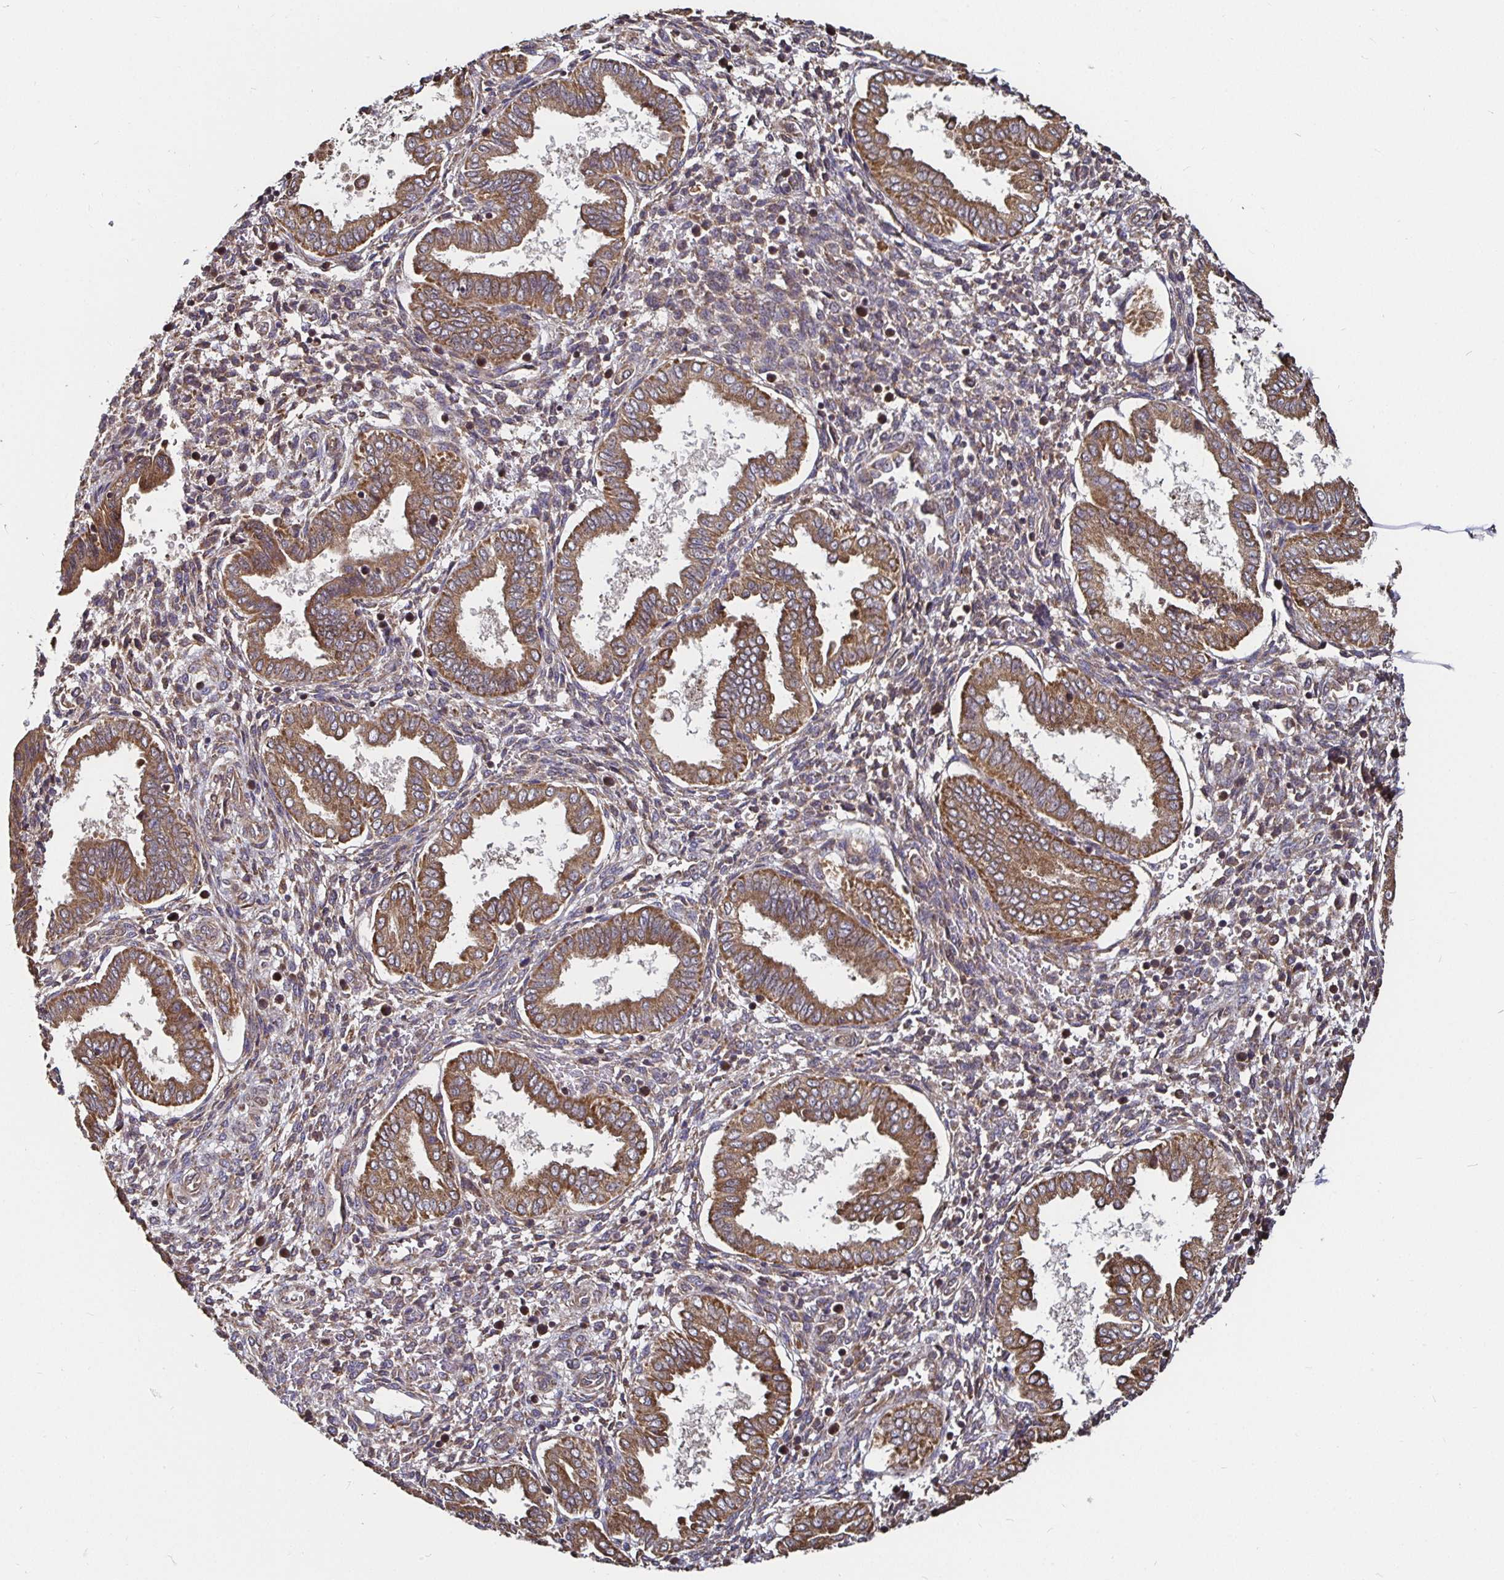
{"staining": {"intensity": "moderate", "quantity": "25%-75%", "location": "cytoplasmic/membranous"}, "tissue": "endometrium", "cell_type": "Cells in endometrial stroma", "image_type": "normal", "snomed": [{"axis": "morphology", "description": "Normal tissue, NOS"}, {"axis": "topography", "description": "Endometrium"}], "caption": "IHC (DAB) staining of benign endometrium displays moderate cytoplasmic/membranous protein positivity in approximately 25%-75% of cells in endometrial stroma.", "gene": "MLST8", "patient": {"sex": "female", "age": 24}}